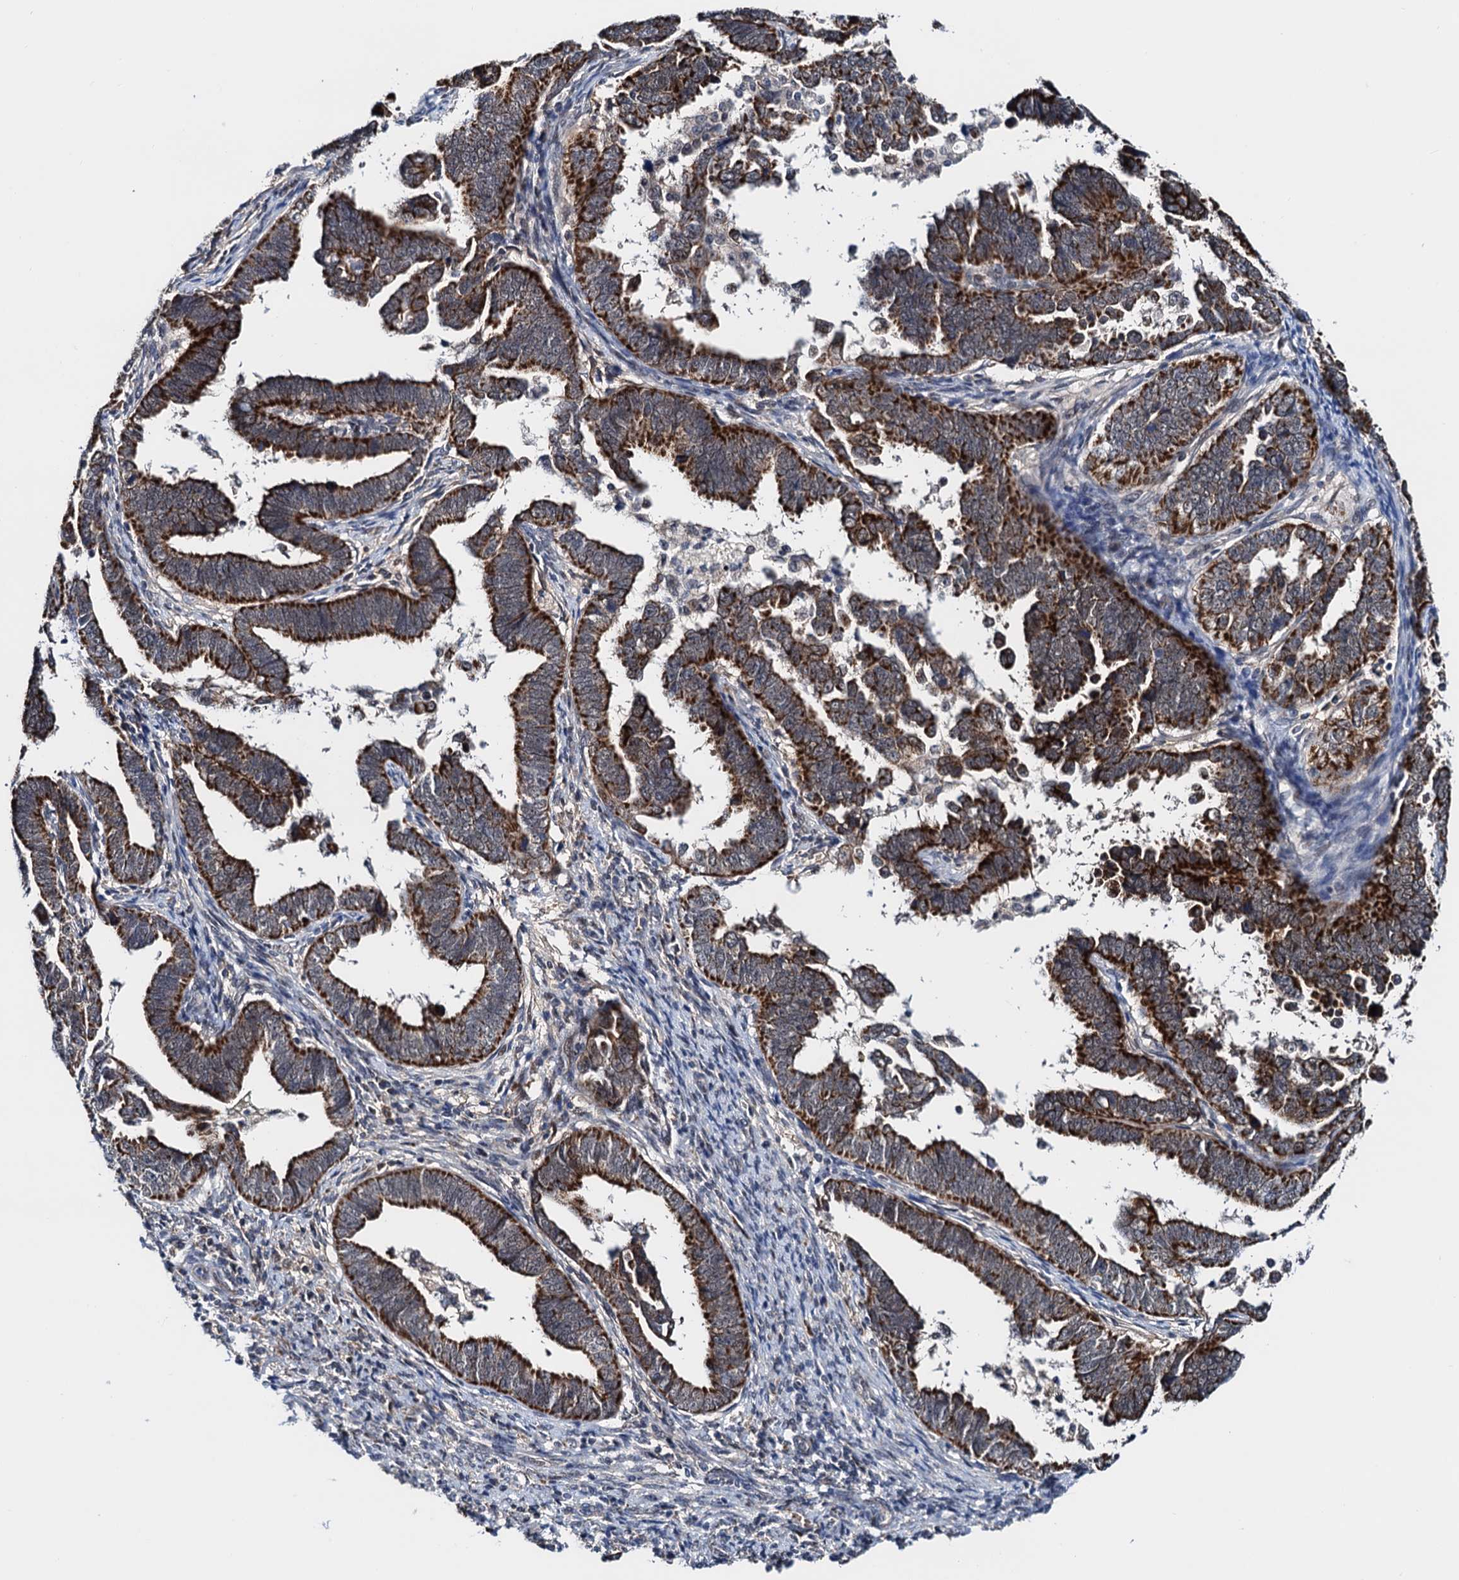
{"staining": {"intensity": "strong", "quantity": ">75%", "location": "cytoplasmic/membranous"}, "tissue": "endometrial cancer", "cell_type": "Tumor cells", "image_type": "cancer", "snomed": [{"axis": "morphology", "description": "Adenocarcinoma, NOS"}, {"axis": "topography", "description": "Endometrium"}], "caption": "A histopathology image showing strong cytoplasmic/membranous positivity in approximately >75% of tumor cells in adenocarcinoma (endometrial), as visualized by brown immunohistochemical staining.", "gene": "COA4", "patient": {"sex": "female", "age": 75}}